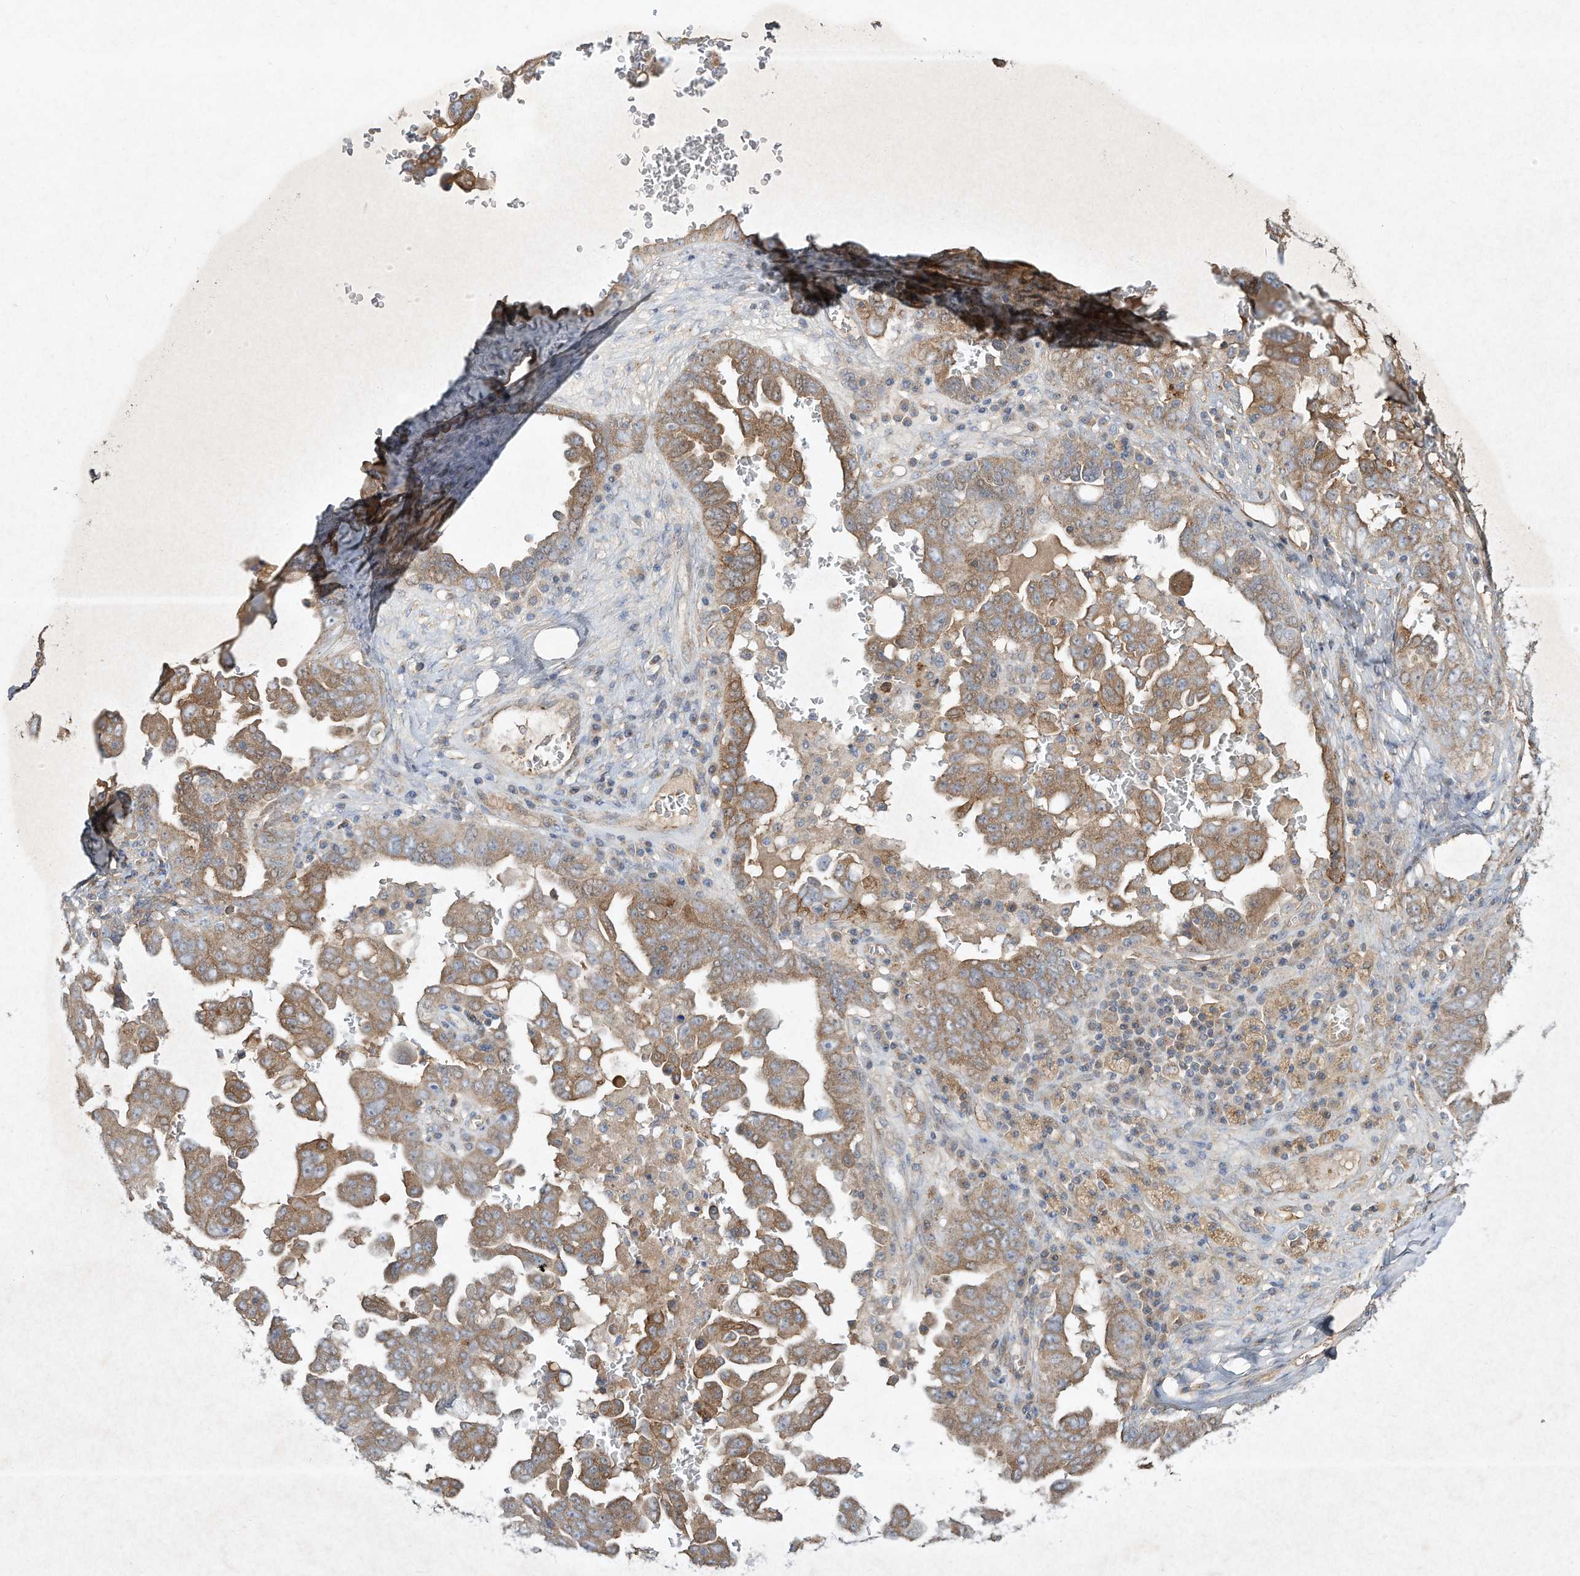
{"staining": {"intensity": "moderate", "quantity": ">75%", "location": "cytoplasmic/membranous"}, "tissue": "ovarian cancer", "cell_type": "Tumor cells", "image_type": "cancer", "snomed": [{"axis": "morphology", "description": "Carcinoma, endometroid"}, {"axis": "topography", "description": "Ovary"}], "caption": "Protein staining by immunohistochemistry exhibits moderate cytoplasmic/membranous staining in approximately >75% of tumor cells in ovarian cancer (endometroid carcinoma). The protein is shown in brown color, while the nuclei are stained blue.", "gene": "HTR5A", "patient": {"sex": "female", "age": 62}}